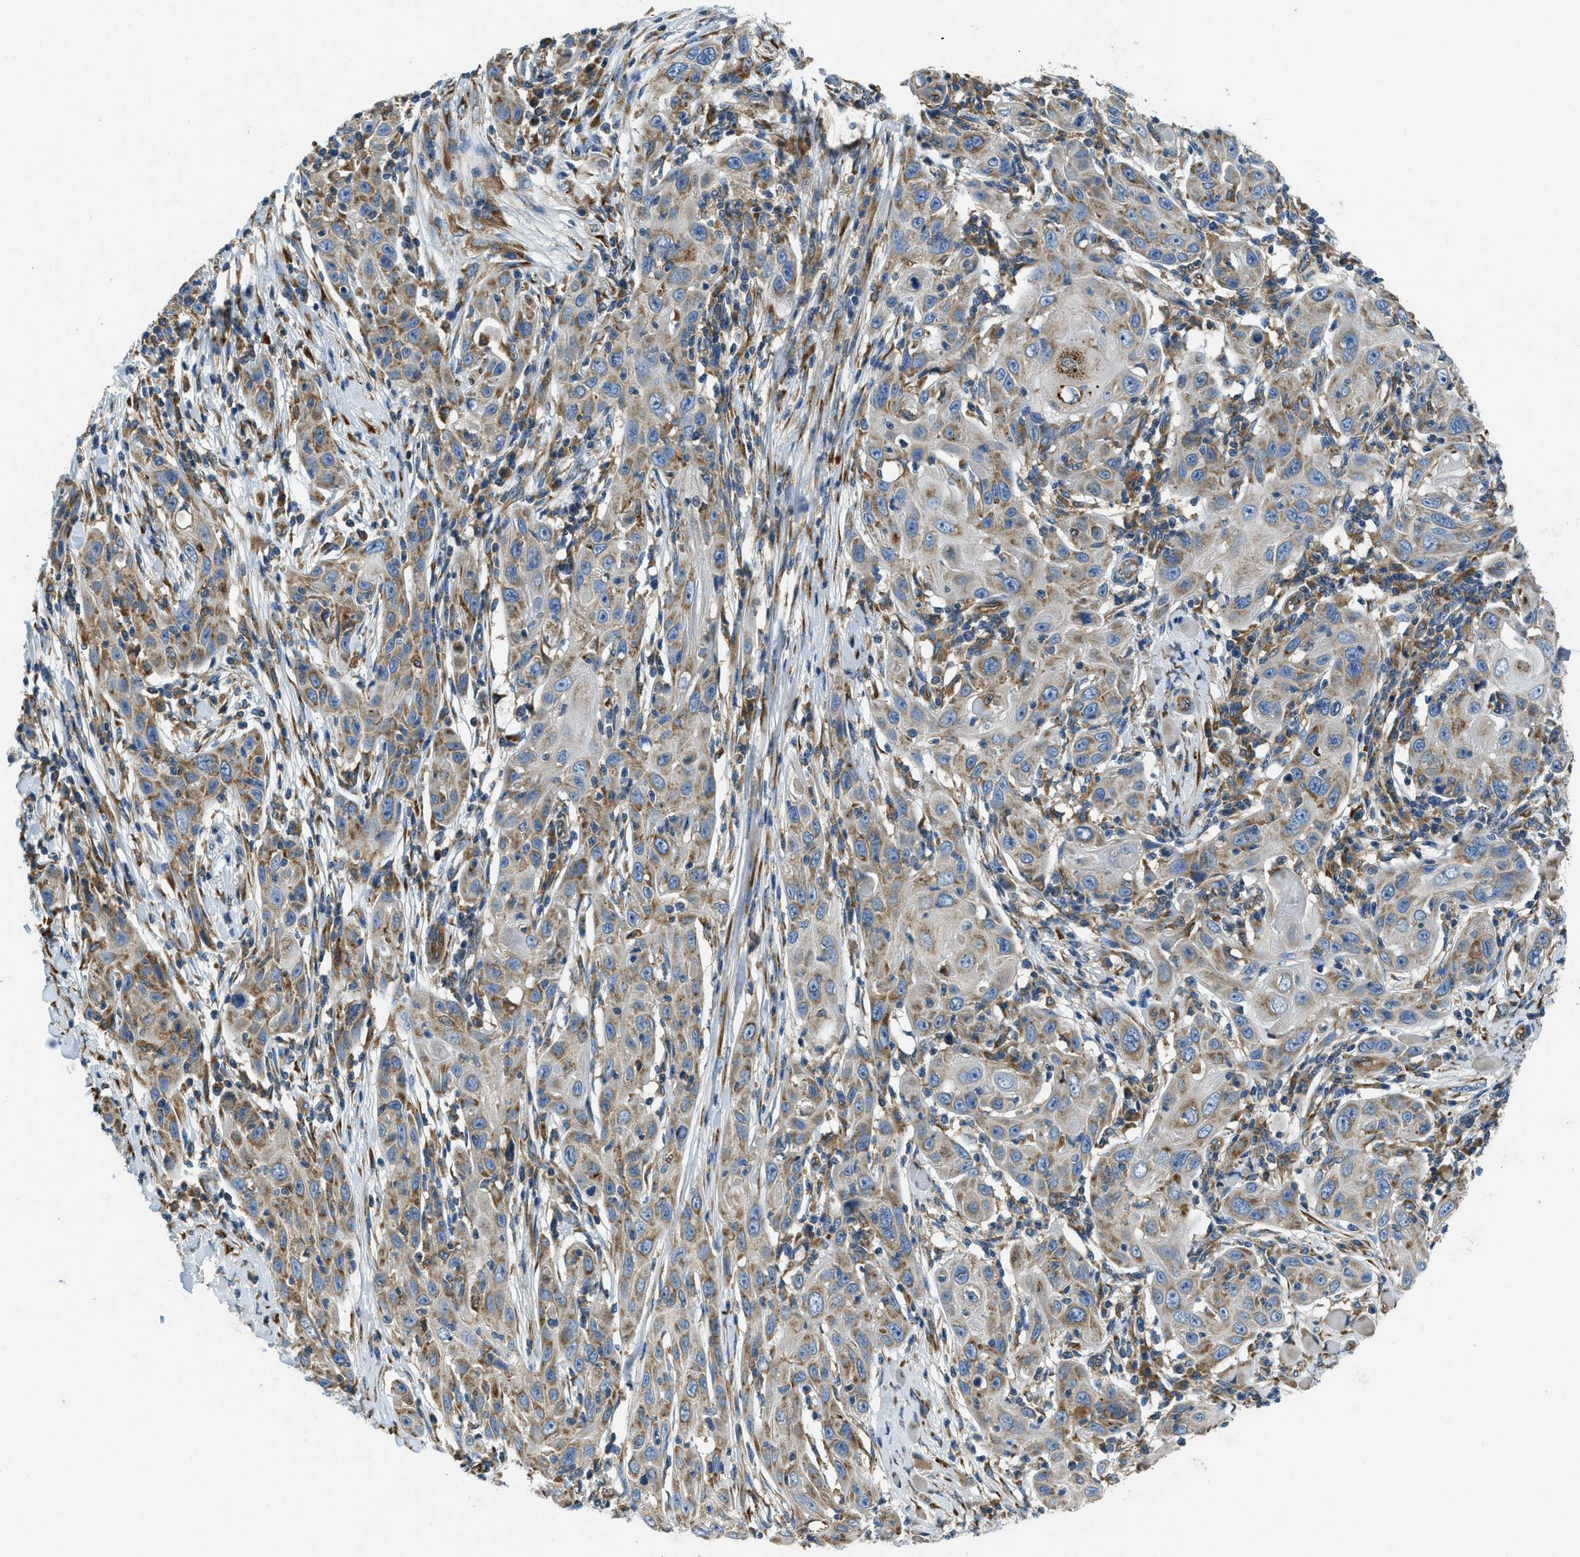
{"staining": {"intensity": "weak", "quantity": ">75%", "location": "cytoplasmic/membranous"}, "tissue": "skin cancer", "cell_type": "Tumor cells", "image_type": "cancer", "snomed": [{"axis": "morphology", "description": "Squamous cell carcinoma, NOS"}, {"axis": "topography", "description": "Skin"}], "caption": "Tumor cells show low levels of weak cytoplasmic/membranous expression in approximately >75% of cells in squamous cell carcinoma (skin). (DAB = brown stain, brightfield microscopy at high magnification).", "gene": "GIMAP8", "patient": {"sex": "female", "age": 88}}